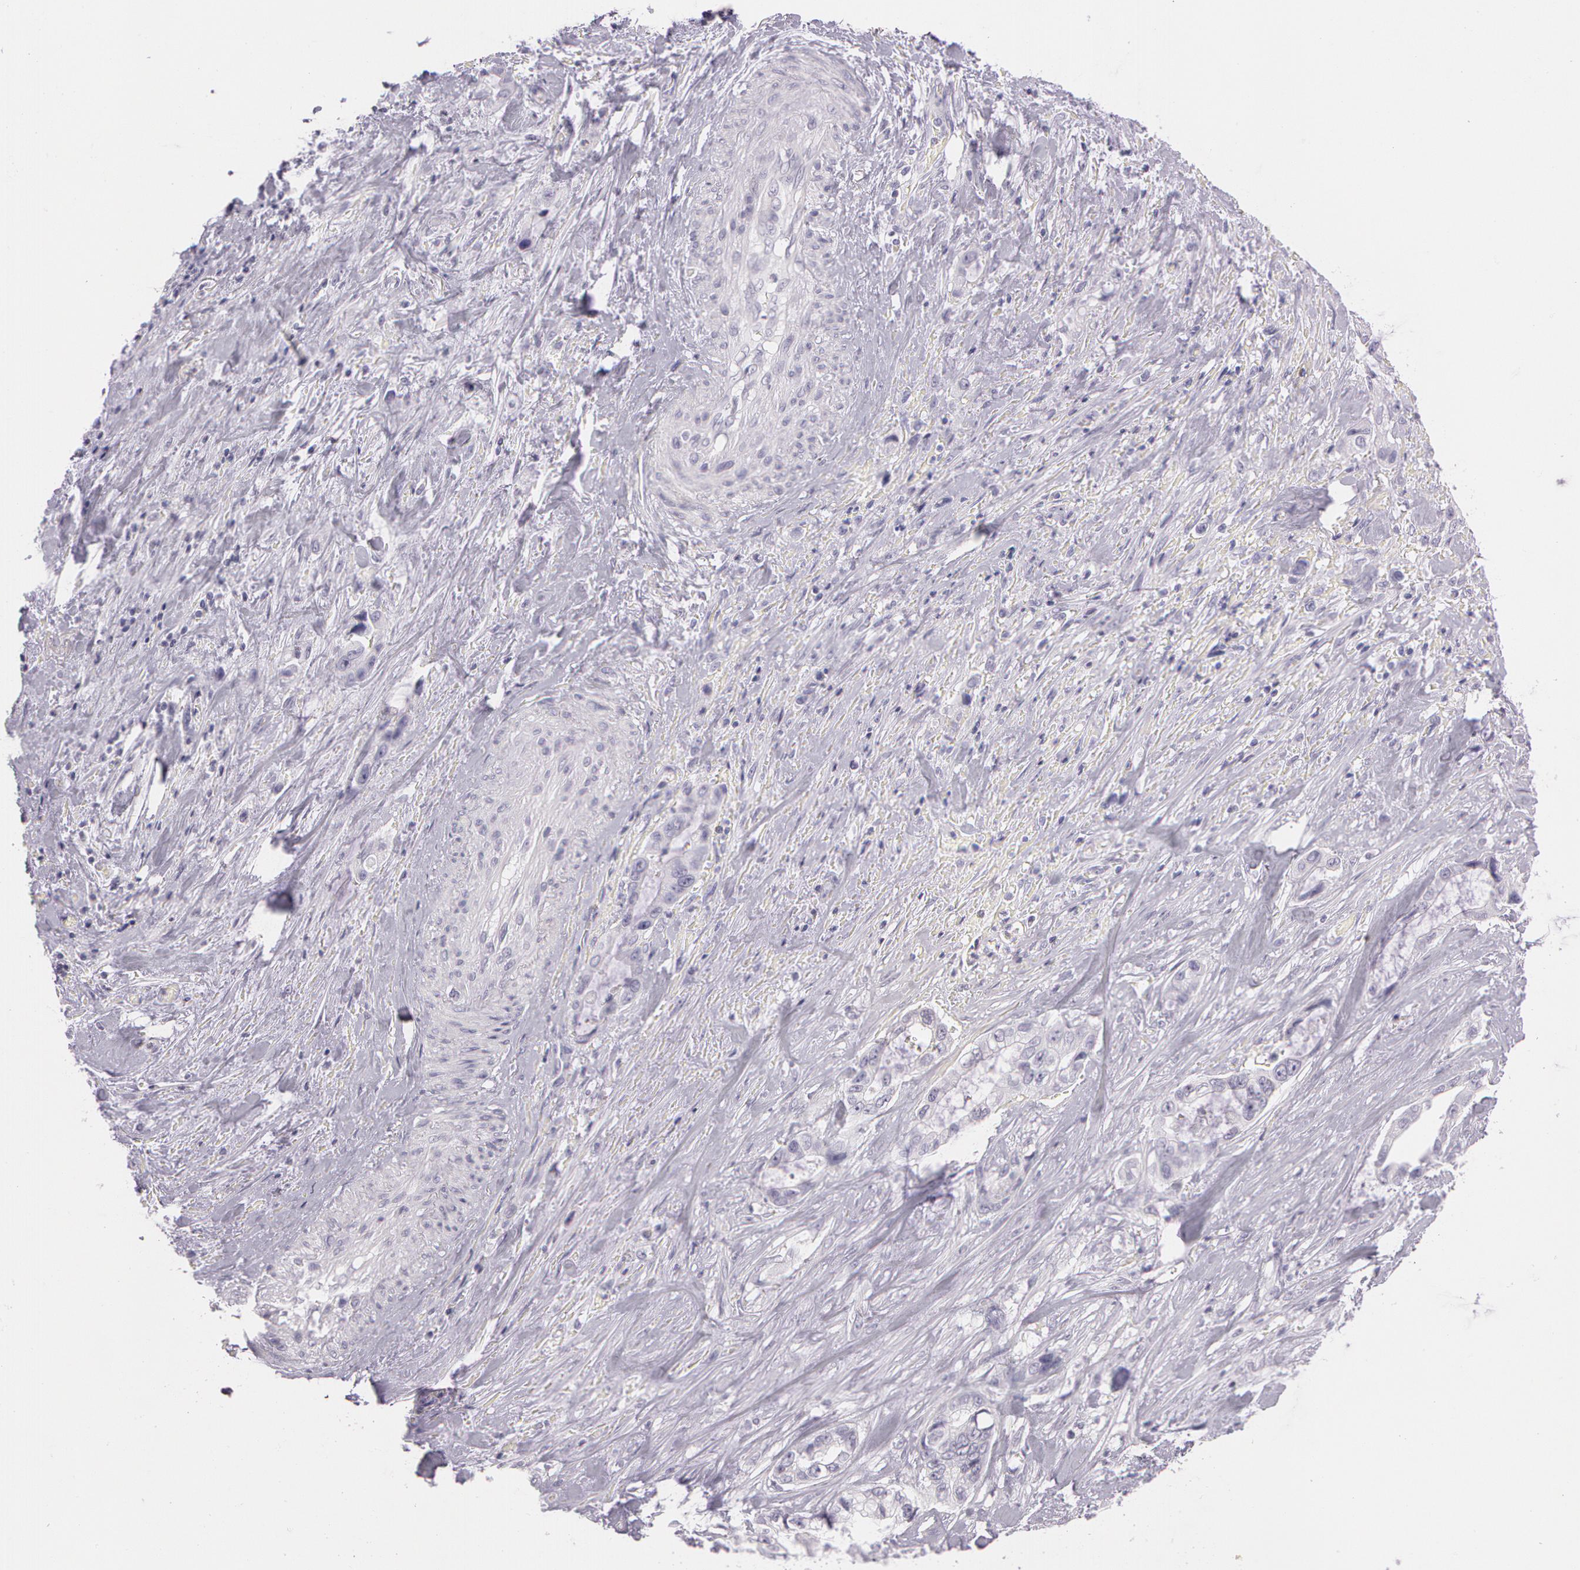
{"staining": {"intensity": "negative", "quantity": "none", "location": "none"}, "tissue": "pancreatic cancer", "cell_type": "Tumor cells", "image_type": "cancer", "snomed": [{"axis": "morphology", "description": "Adenocarcinoma, NOS"}, {"axis": "topography", "description": "Pancreas"}, {"axis": "topography", "description": "Stomach, upper"}], "caption": "Tumor cells are negative for protein expression in human pancreatic cancer.", "gene": "OTC", "patient": {"sex": "male", "age": 77}}